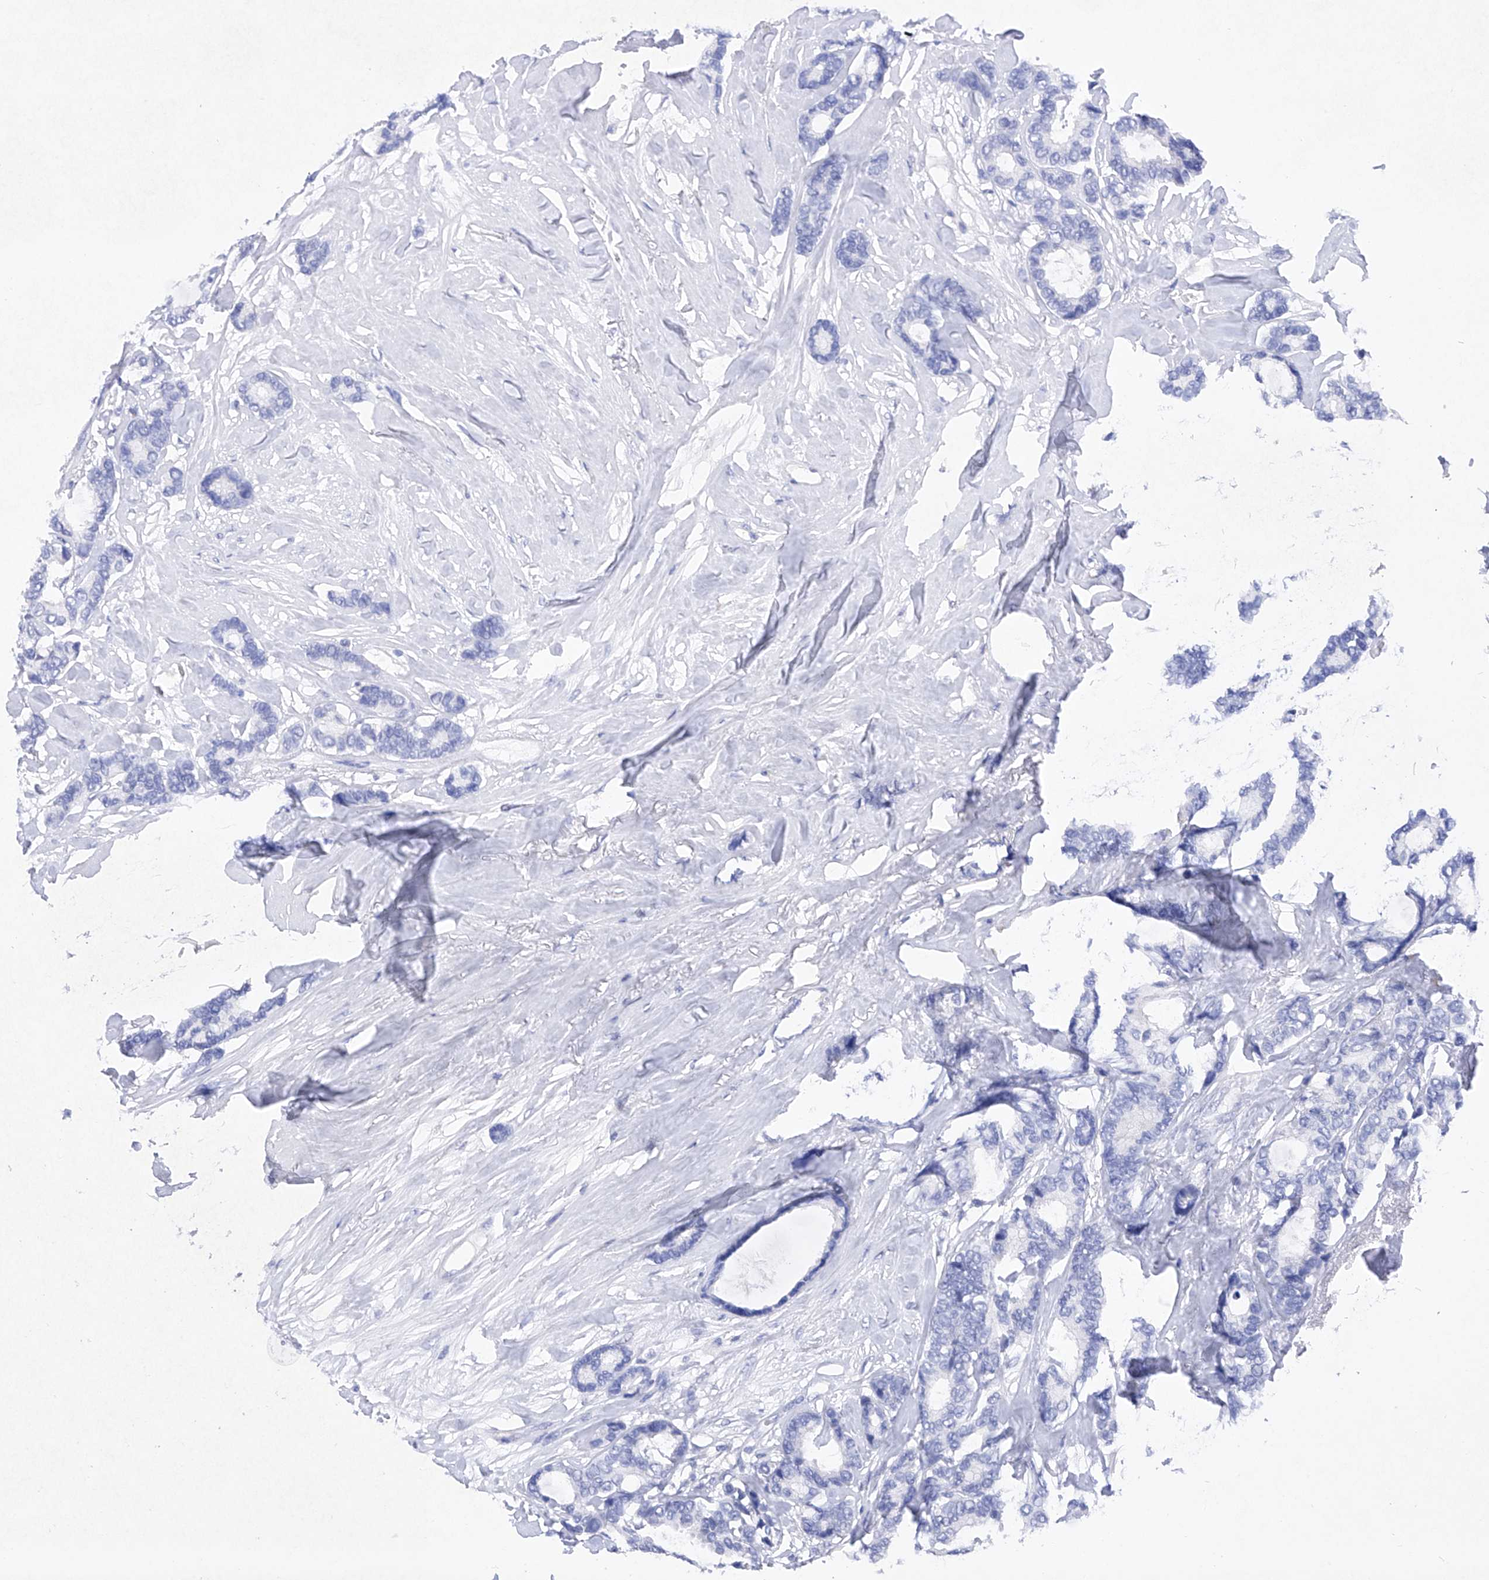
{"staining": {"intensity": "negative", "quantity": "none", "location": "none"}, "tissue": "breast cancer", "cell_type": "Tumor cells", "image_type": "cancer", "snomed": [{"axis": "morphology", "description": "Duct carcinoma"}, {"axis": "topography", "description": "Breast"}], "caption": "Tumor cells show no significant protein staining in breast invasive ductal carcinoma.", "gene": "BARX2", "patient": {"sex": "female", "age": 87}}